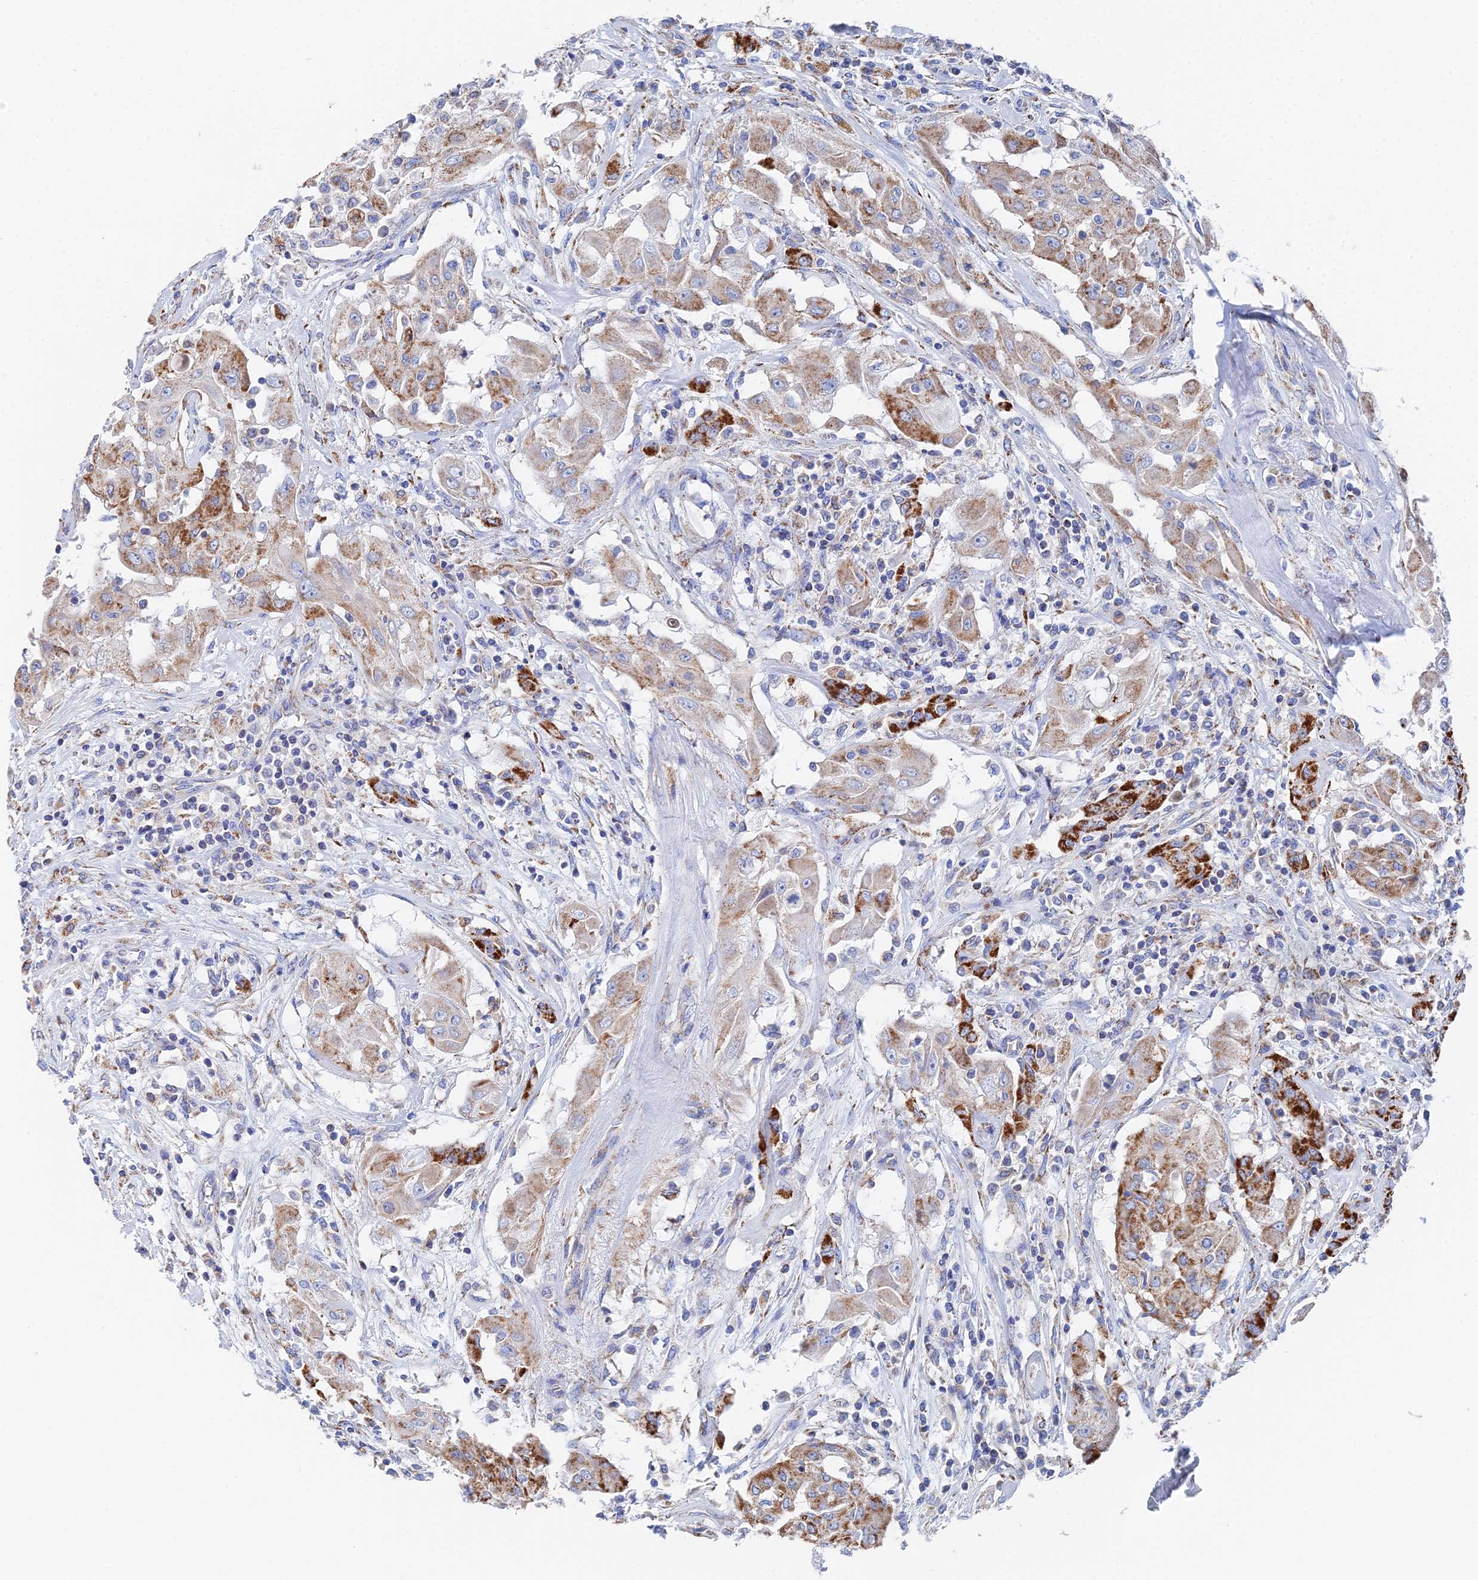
{"staining": {"intensity": "strong", "quantity": "25%-75%", "location": "cytoplasmic/membranous"}, "tissue": "thyroid cancer", "cell_type": "Tumor cells", "image_type": "cancer", "snomed": [{"axis": "morphology", "description": "Papillary adenocarcinoma, NOS"}, {"axis": "topography", "description": "Thyroid gland"}], "caption": "DAB immunohistochemical staining of papillary adenocarcinoma (thyroid) exhibits strong cytoplasmic/membranous protein staining in approximately 25%-75% of tumor cells. (DAB (3,3'-diaminobenzidine) = brown stain, brightfield microscopy at high magnification).", "gene": "IFT80", "patient": {"sex": "female", "age": 59}}